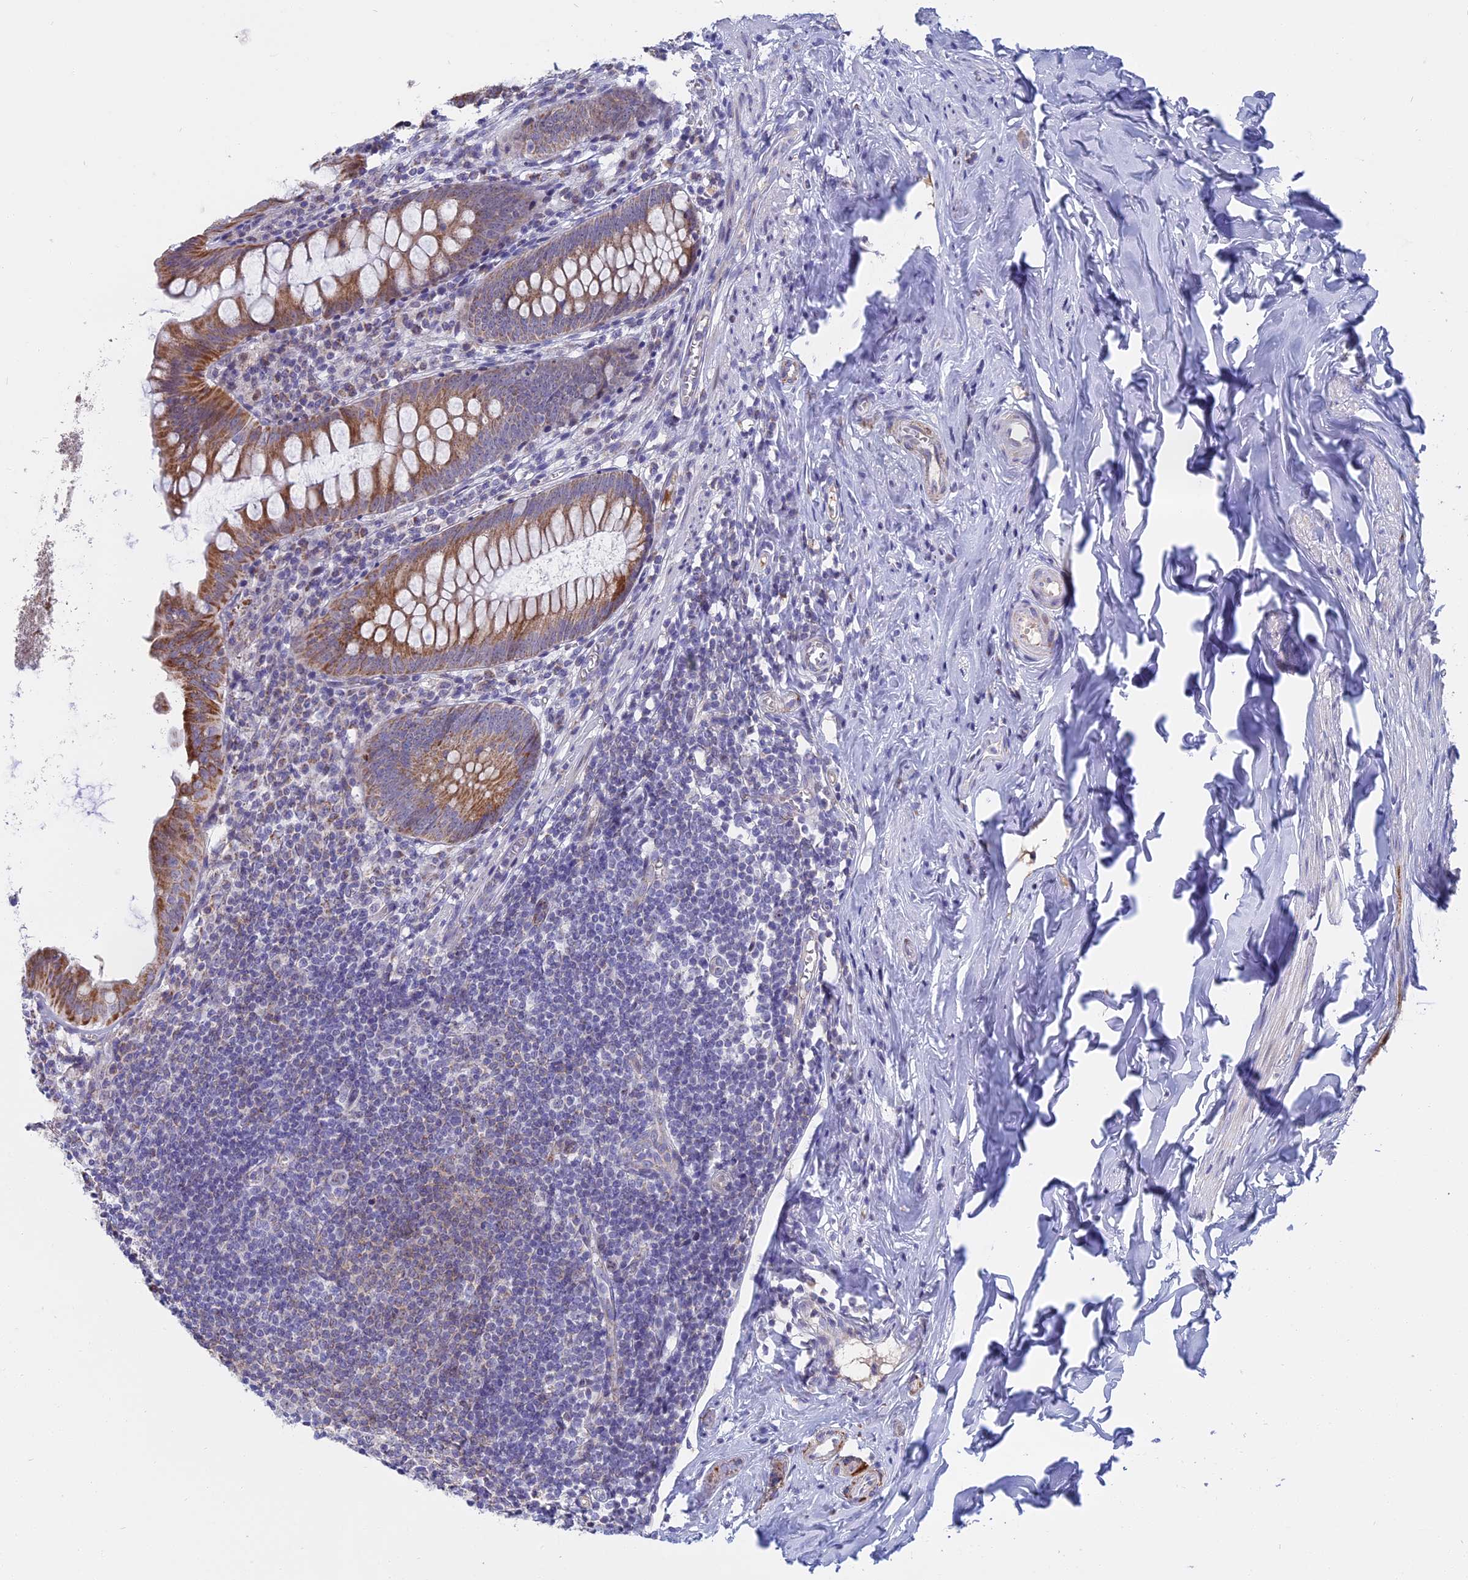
{"staining": {"intensity": "moderate", "quantity": ">75%", "location": "cytoplasmic/membranous"}, "tissue": "appendix", "cell_type": "Glandular cells", "image_type": "normal", "snomed": [{"axis": "morphology", "description": "Normal tissue, NOS"}, {"axis": "topography", "description": "Appendix"}], "caption": "Glandular cells show medium levels of moderate cytoplasmic/membranous expression in approximately >75% of cells in normal appendix. (DAB (3,3'-diaminobenzidine) IHC with brightfield microscopy, high magnification).", "gene": "DTWD1", "patient": {"sex": "female", "age": 51}}